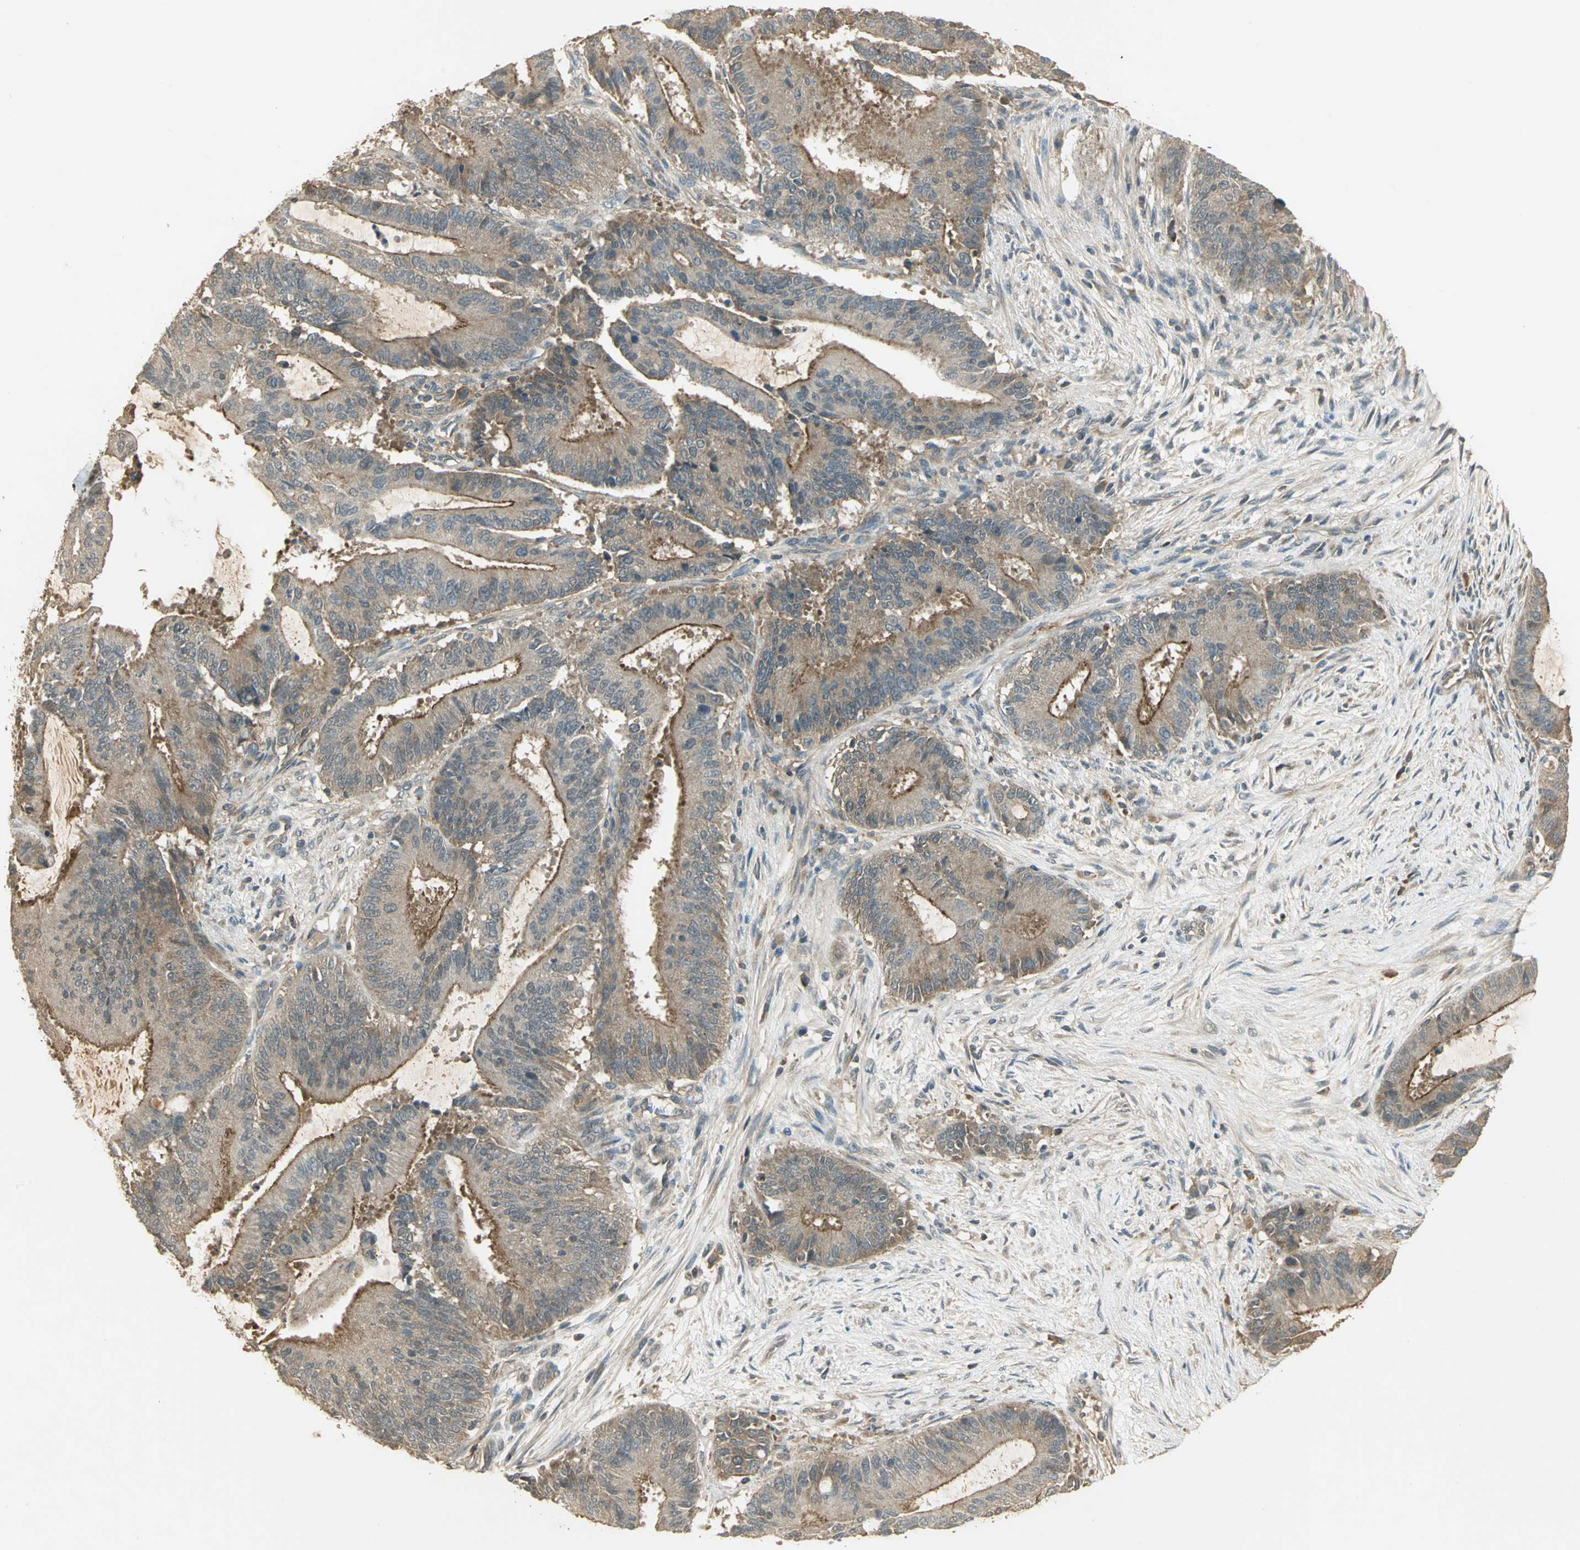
{"staining": {"intensity": "weak", "quantity": ">75%", "location": "cytoplasmic/membranous"}, "tissue": "liver cancer", "cell_type": "Tumor cells", "image_type": "cancer", "snomed": [{"axis": "morphology", "description": "Cholangiocarcinoma"}, {"axis": "topography", "description": "Liver"}], "caption": "A photomicrograph of liver cancer stained for a protein reveals weak cytoplasmic/membranous brown staining in tumor cells.", "gene": "KEAP1", "patient": {"sex": "female", "age": 73}}